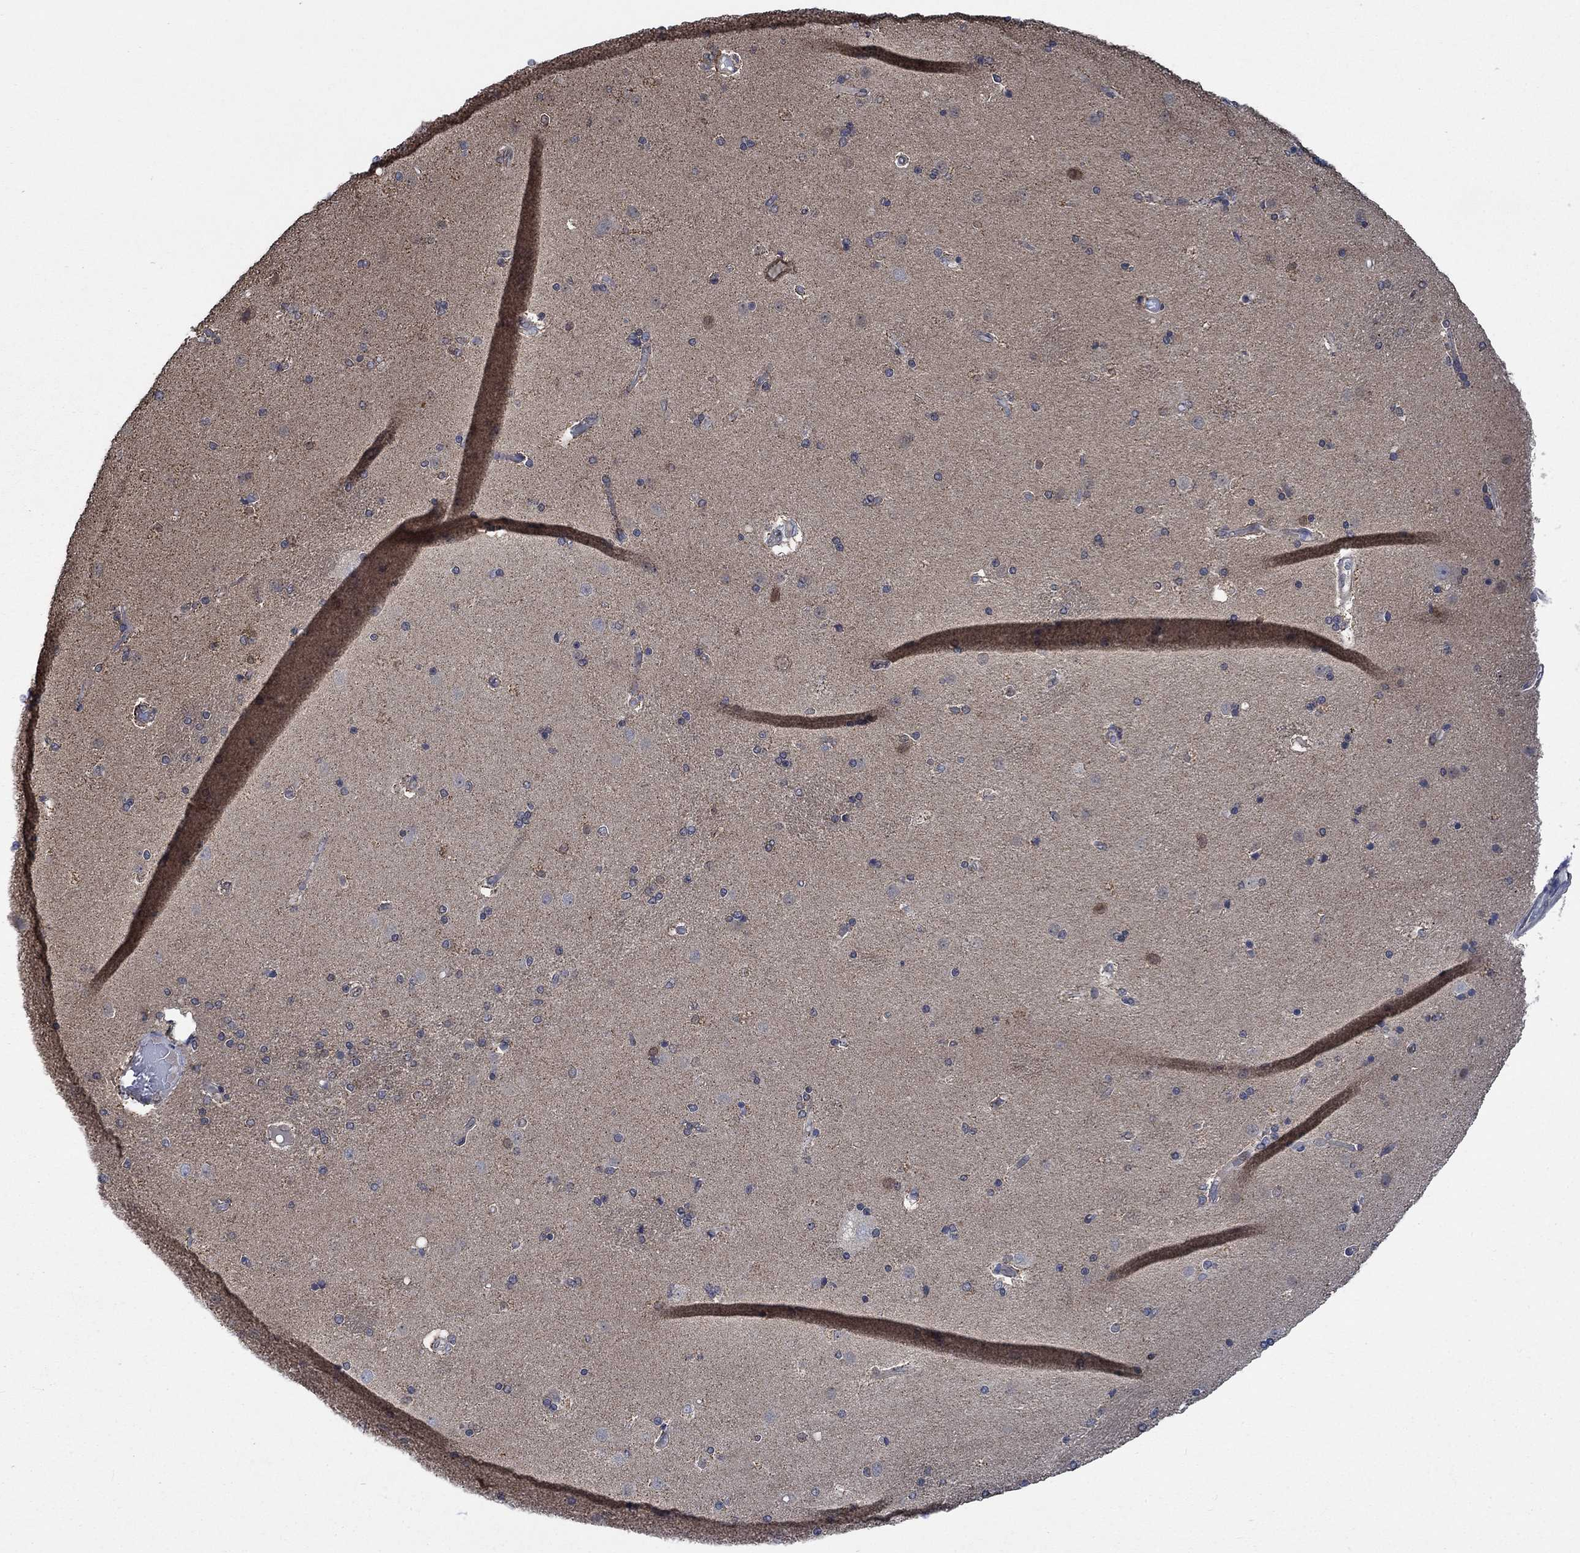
{"staining": {"intensity": "weak", "quantity": ">75%", "location": "cytoplasmic/membranous"}, "tissue": "caudate", "cell_type": "Glial cells", "image_type": "normal", "snomed": [{"axis": "morphology", "description": "Normal tissue, NOS"}, {"axis": "topography", "description": "Lateral ventricle wall"}], "caption": "A photomicrograph showing weak cytoplasmic/membranous staining in about >75% of glial cells in normal caudate, as visualized by brown immunohistochemical staining.", "gene": "STXBP6", "patient": {"sex": "female", "age": 71}}